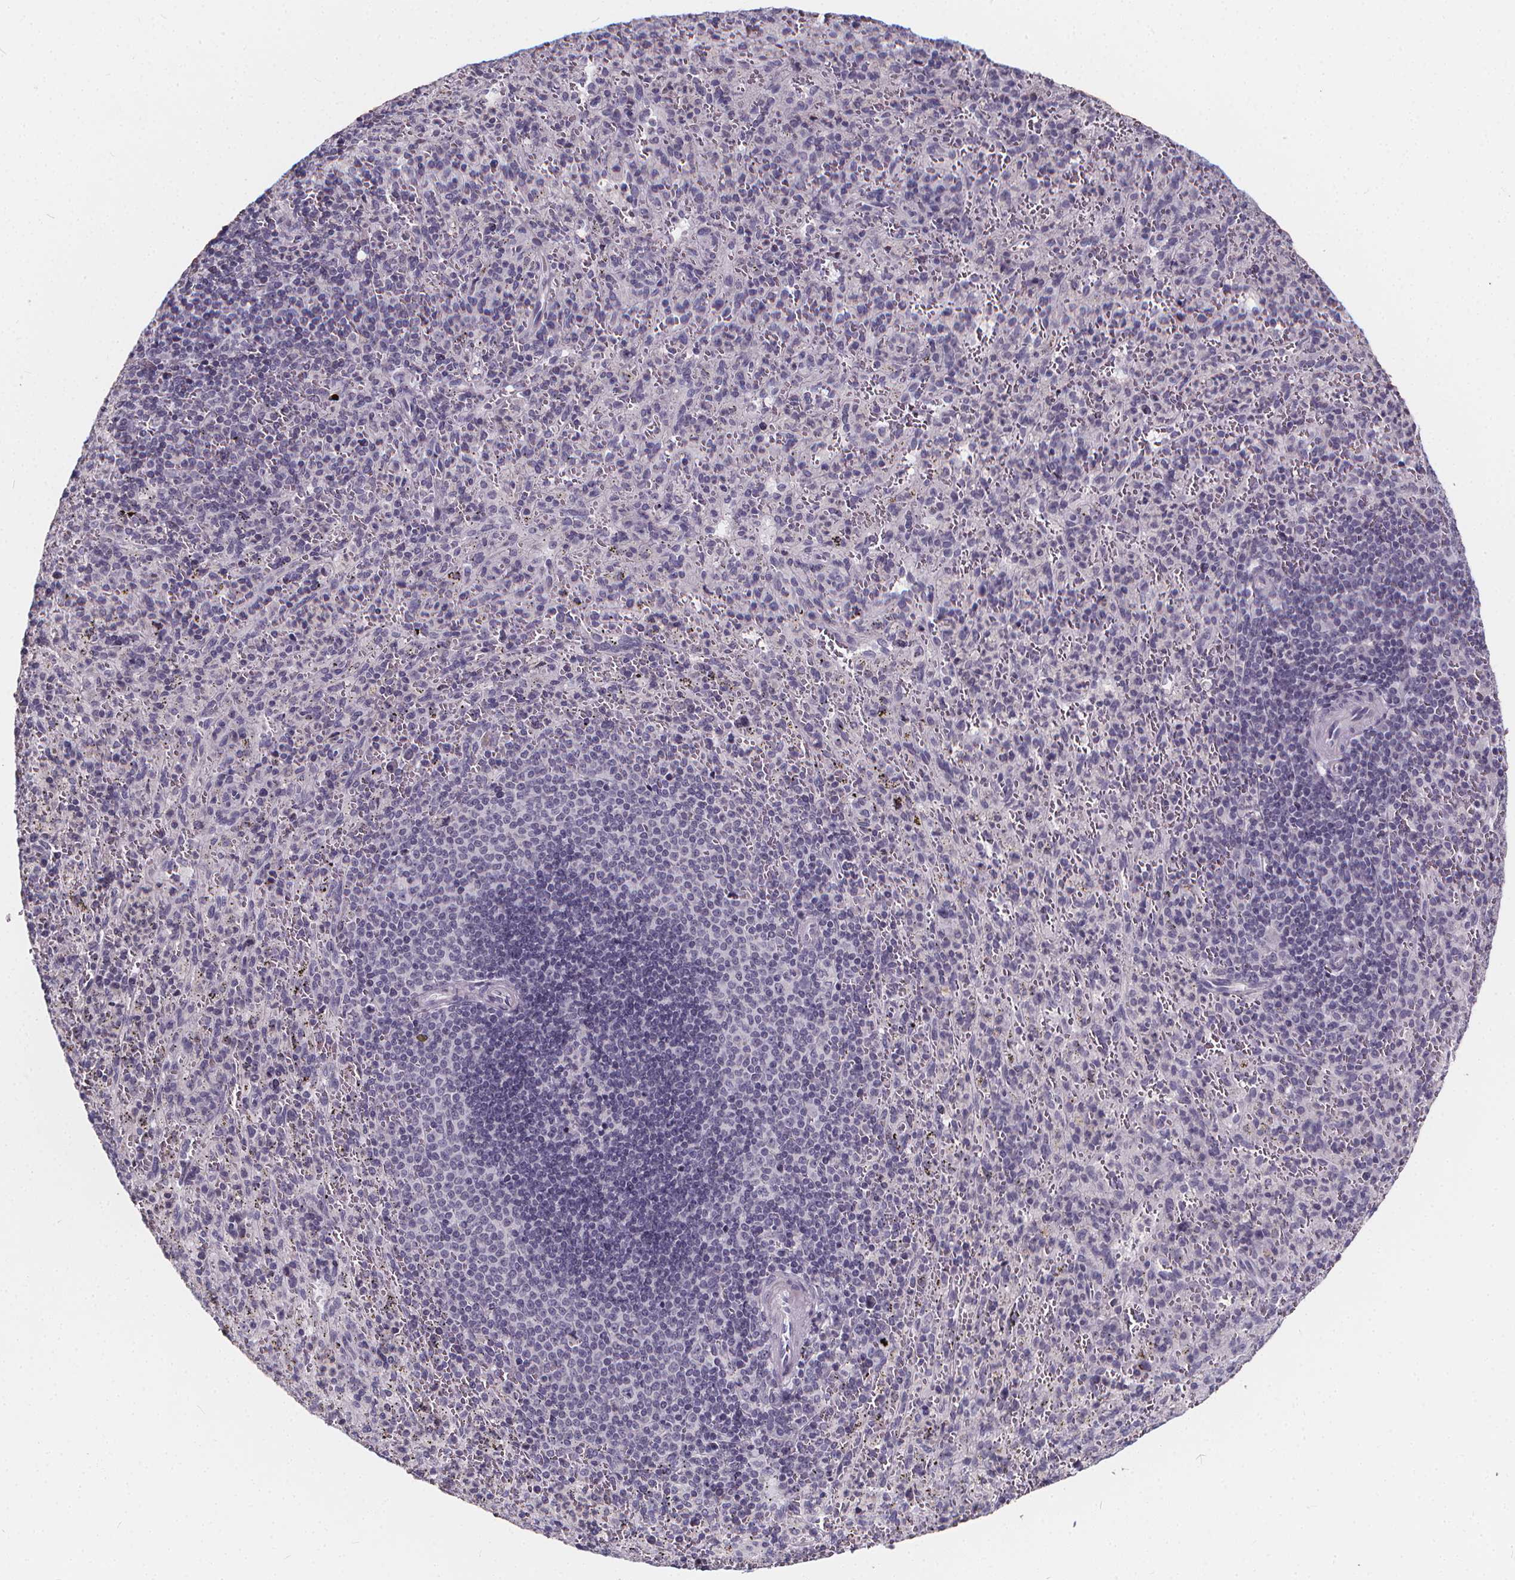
{"staining": {"intensity": "negative", "quantity": "none", "location": "none"}, "tissue": "spleen", "cell_type": "Cells in red pulp", "image_type": "normal", "snomed": [{"axis": "morphology", "description": "Normal tissue, NOS"}, {"axis": "topography", "description": "Spleen"}], "caption": "Immunohistochemistry (IHC) photomicrograph of unremarkable human spleen stained for a protein (brown), which reveals no staining in cells in red pulp.", "gene": "SPEF2", "patient": {"sex": "male", "age": 57}}